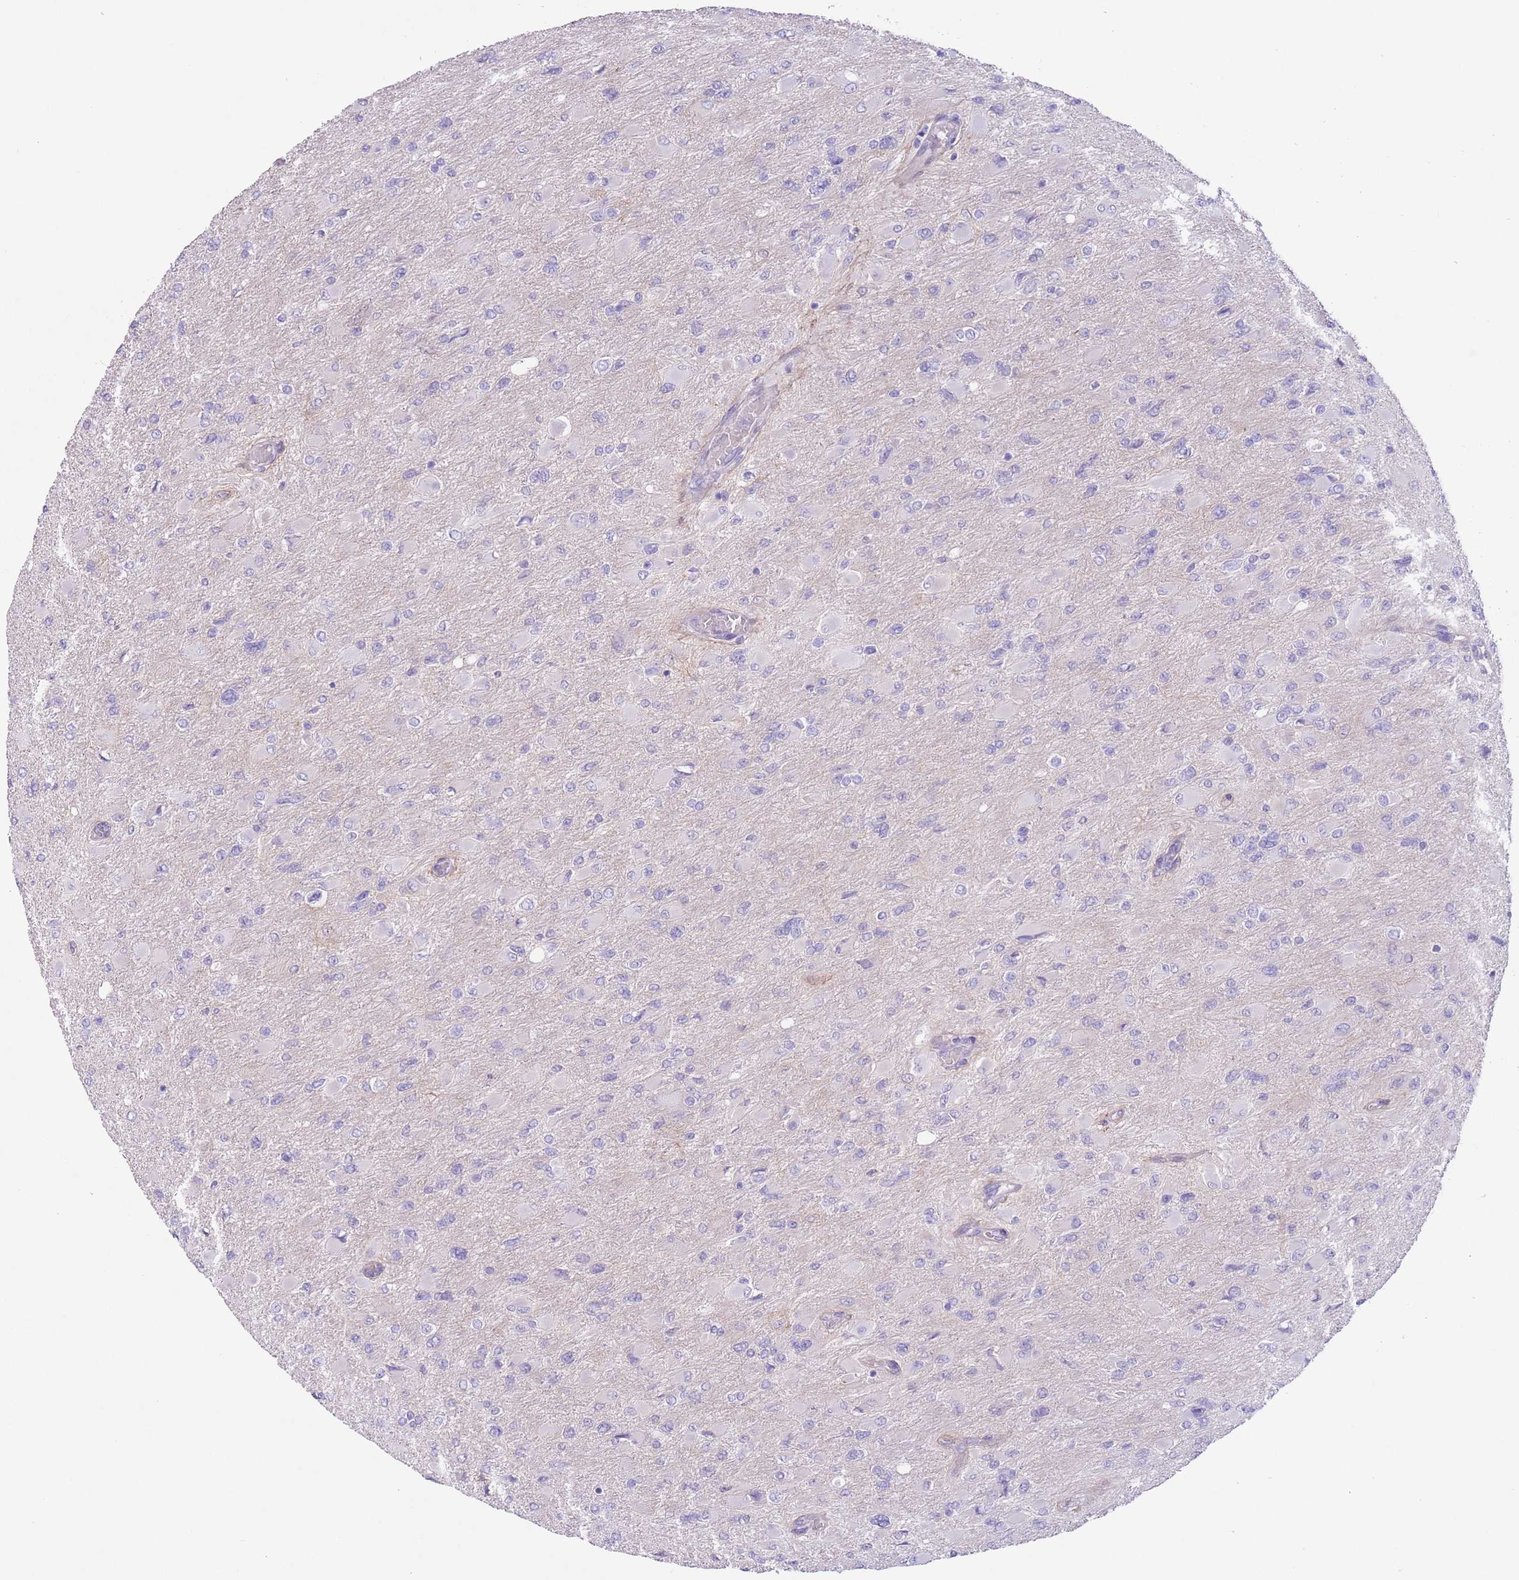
{"staining": {"intensity": "negative", "quantity": "none", "location": "none"}, "tissue": "glioma", "cell_type": "Tumor cells", "image_type": "cancer", "snomed": [{"axis": "morphology", "description": "Glioma, malignant, High grade"}, {"axis": "topography", "description": "Cerebral cortex"}], "caption": "A photomicrograph of malignant glioma (high-grade) stained for a protein exhibits no brown staining in tumor cells.", "gene": "RBP3", "patient": {"sex": "female", "age": 36}}